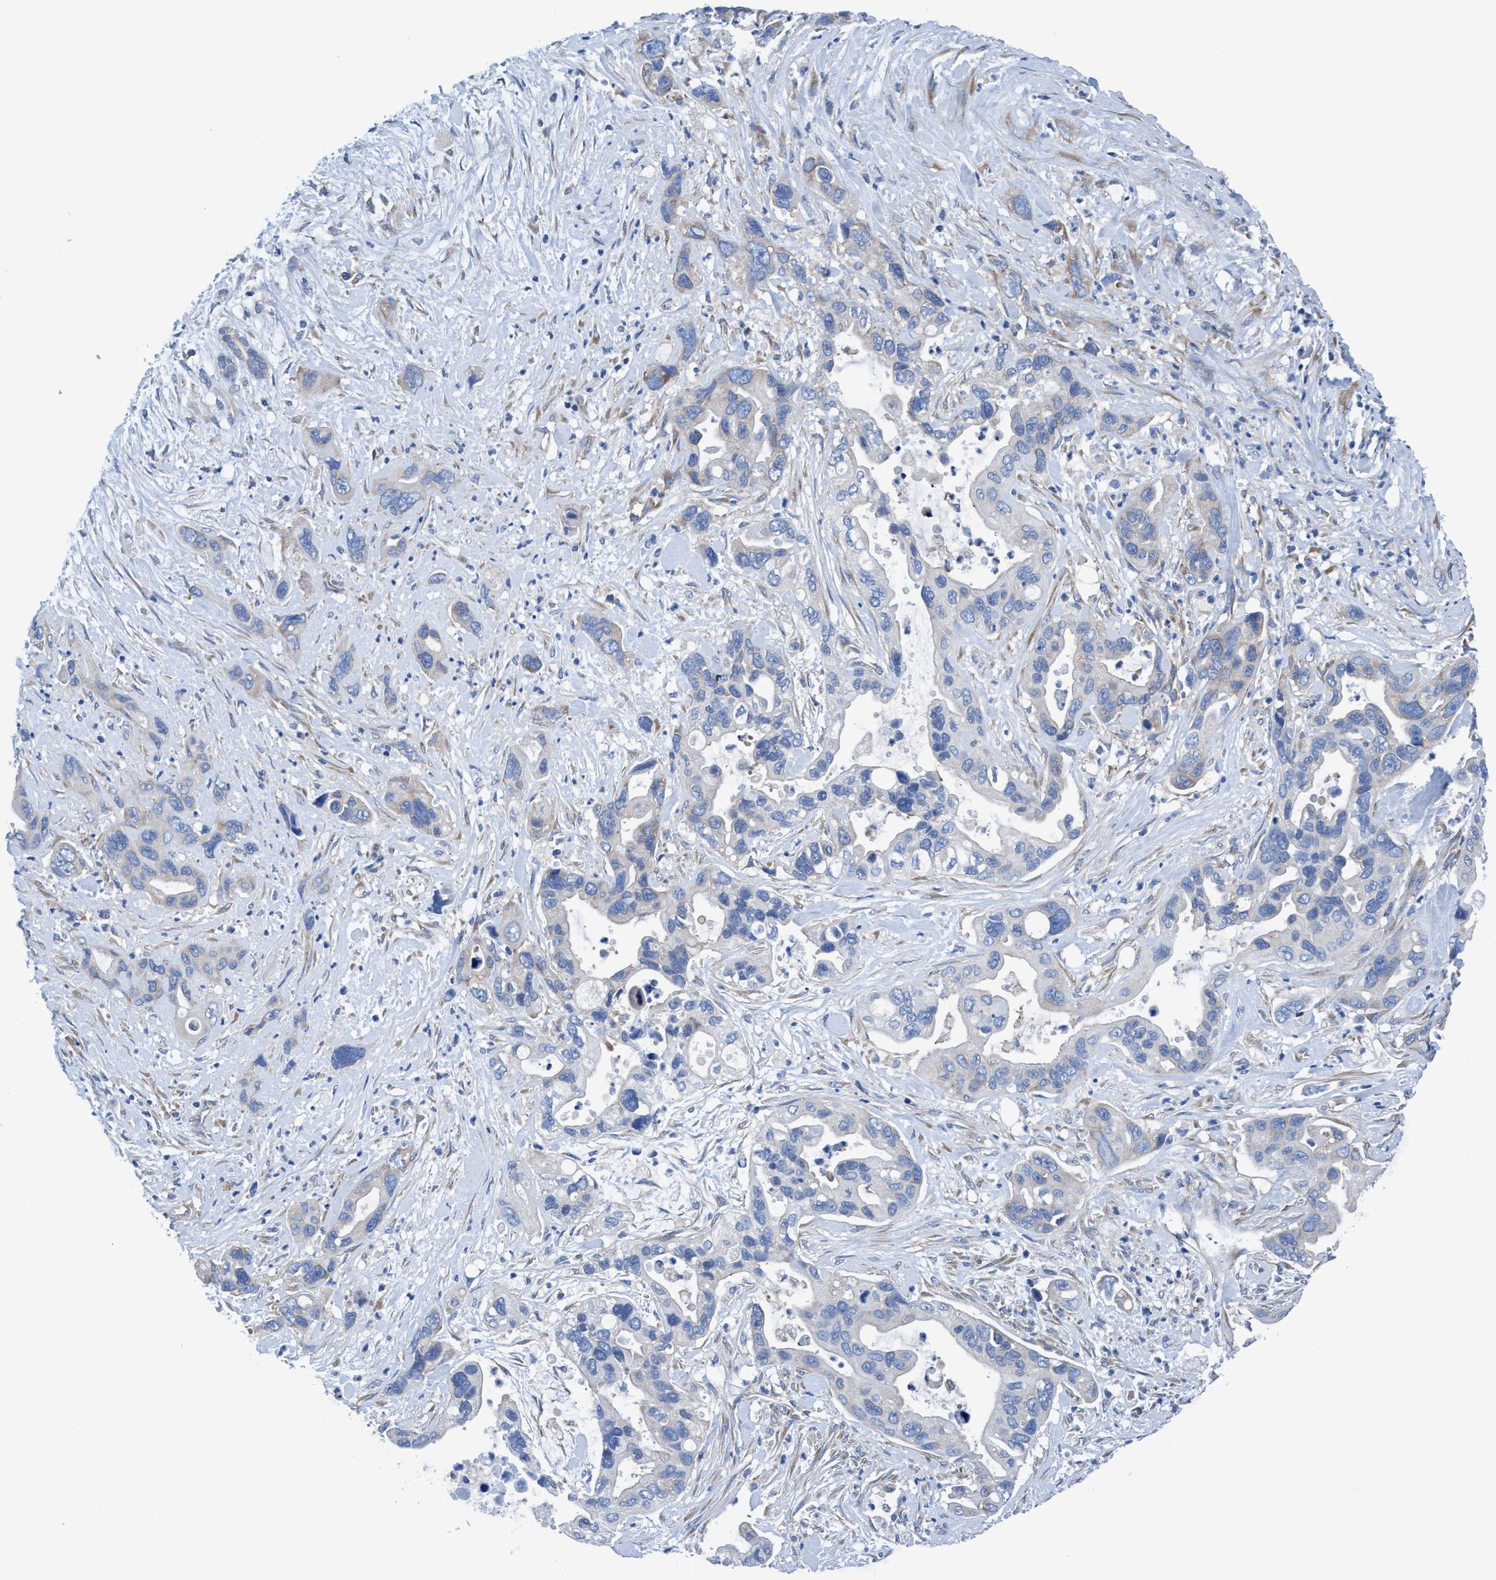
{"staining": {"intensity": "negative", "quantity": "none", "location": "none"}, "tissue": "pancreatic cancer", "cell_type": "Tumor cells", "image_type": "cancer", "snomed": [{"axis": "morphology", "description": "Adenocarcinoma, NOS"}, {"axis": "topography", "description": "Pancreas"}], "caption": "High magnification brightfield microscopy of pancreatic cancer stained with DAB (brown) and counterstained with hematoxylin (blue): tumor cells show no significant positivity.", "gene": "NMT1", "patient": {"sex": "female", "age": 70}}